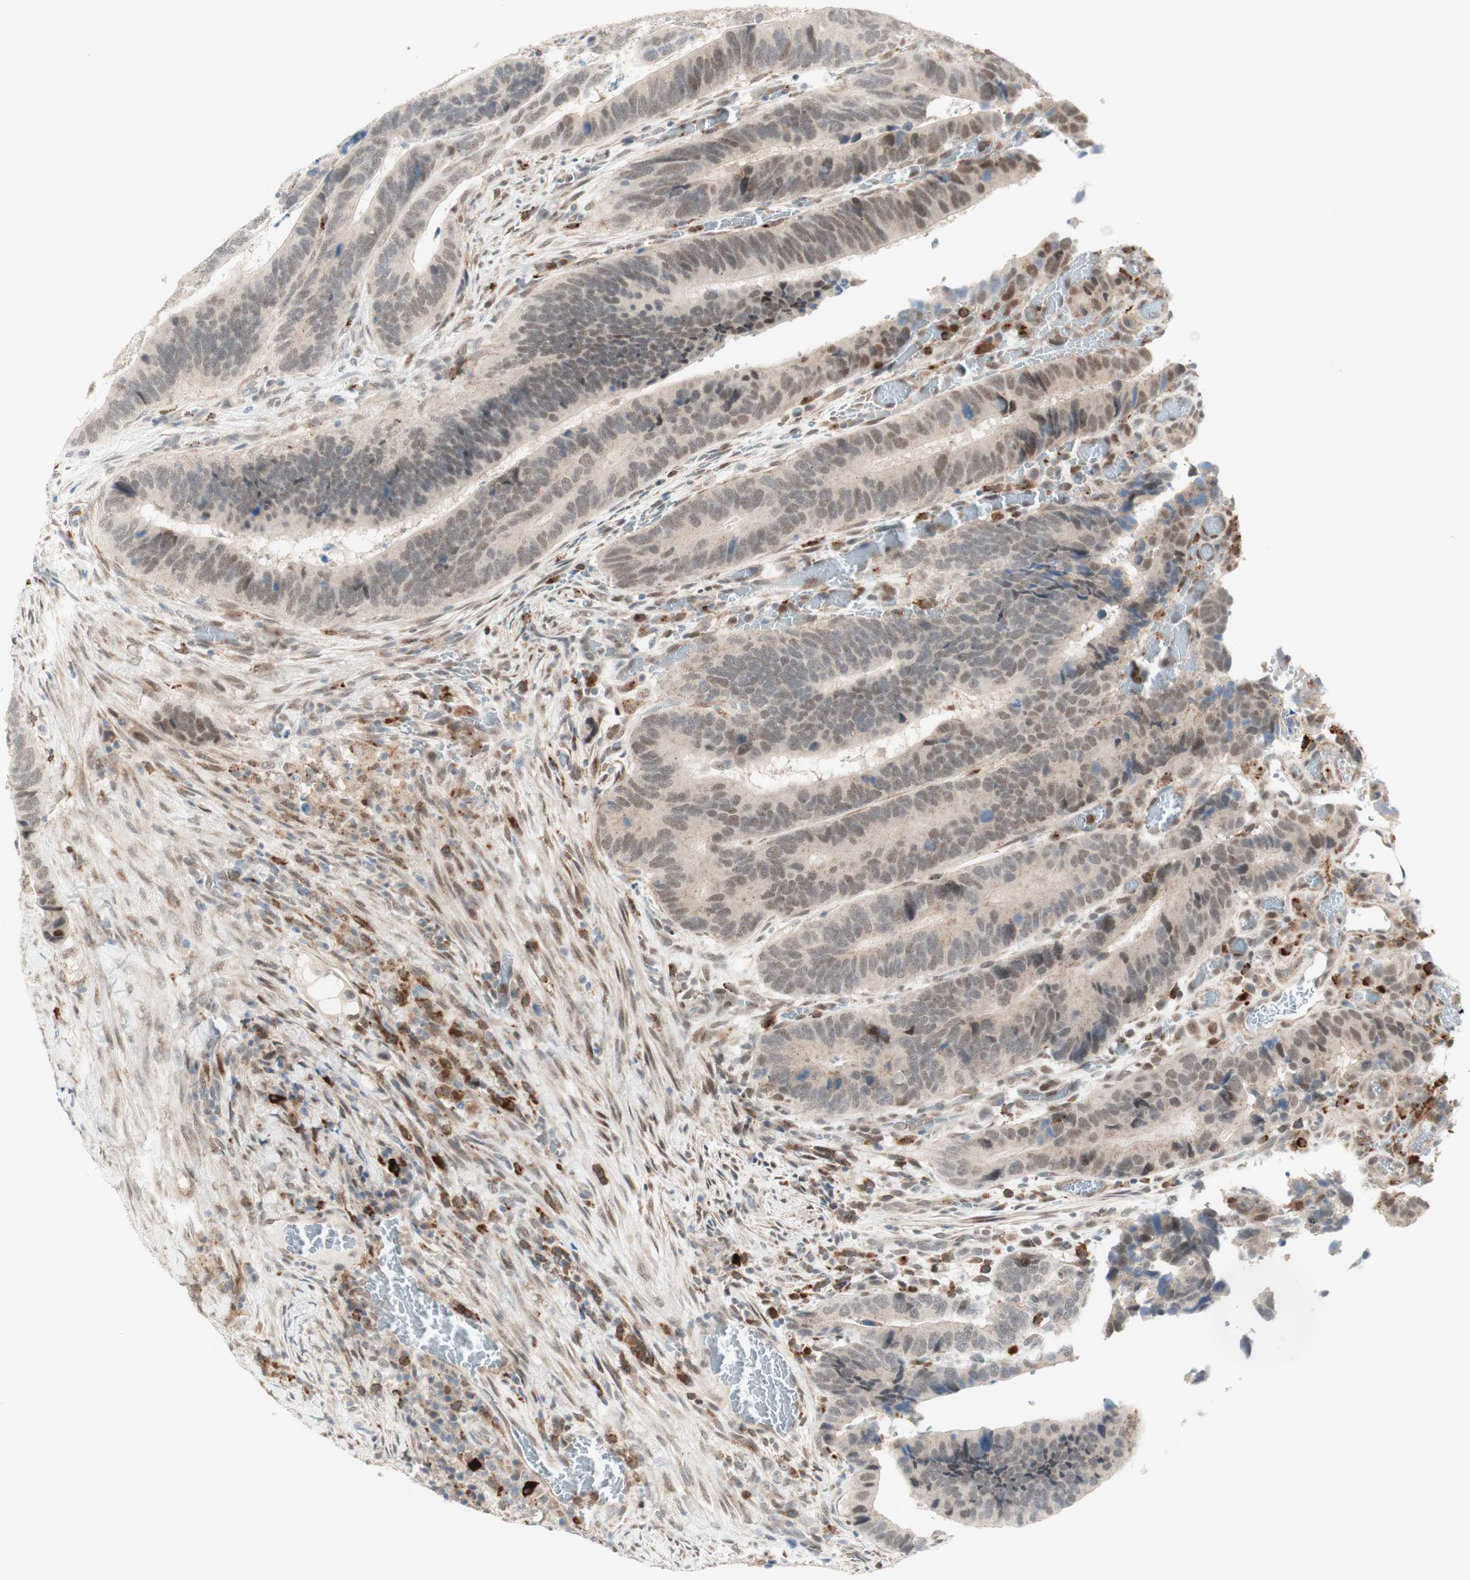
{"staining": {"intensity": "weak", "quantity": "<25%", "location": "cytoplasmic/membranous,nuclear"}, "tissue": "colorectal cancer", "cell_type": "Tumor cells", "image_type": "cancer", "snomed": [{"axis": "morphology", "description": "Adenocarcinoma, NOS"}, {"axis": "topography", "description": "Colon"}], "caption": "This micrograph is of colorectal cancer (adenocarcinoma) stained with immunohistochemistry (IHC) to label a protein in brown with the nuclei are counter-stained blue. There is no expression in tumor cells.", "gene": "GAPT", "patient": {"sex": "male", "age": 72}}